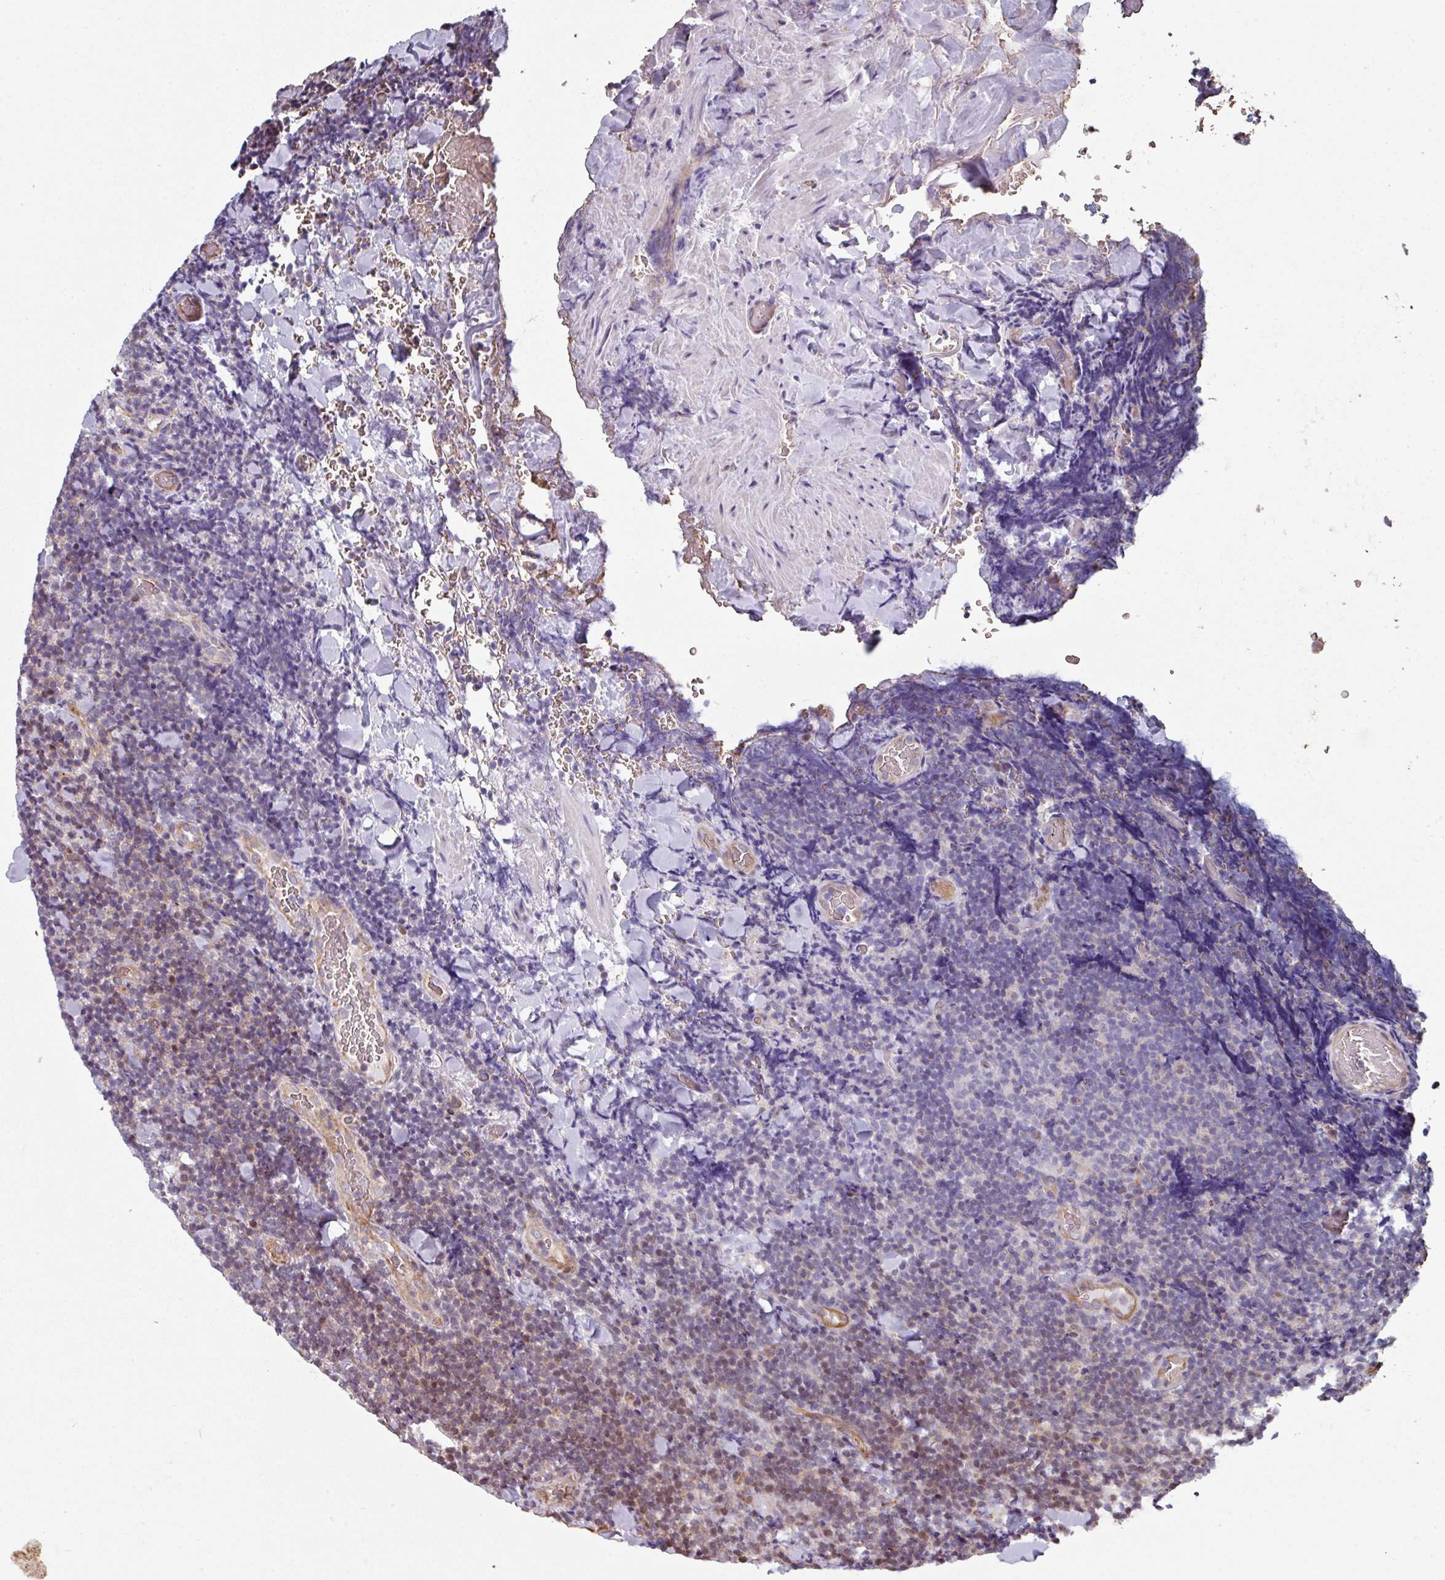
{"staining": {"intensity": "moderate", "quantity": "25%-75%", "location": "nuclear"}, "tissue": "lymphoma", "cell_type": "Tumor cells", "image_type": "cancer", "snomed": [{"axis": "morphology", "description": "Malignant lymphoma, non-Hodgkin's type, Low grade"}, {"axis": "topography", "description": "Lymph node"}], "caption": "Low-grade malignant lymphoma, non-Hodgkin's type stained for a protein exhibits moderate nuclear positivity in tumor cells.", "gene": "ANO9", "patient": {"sex": "male", "age": 66}}